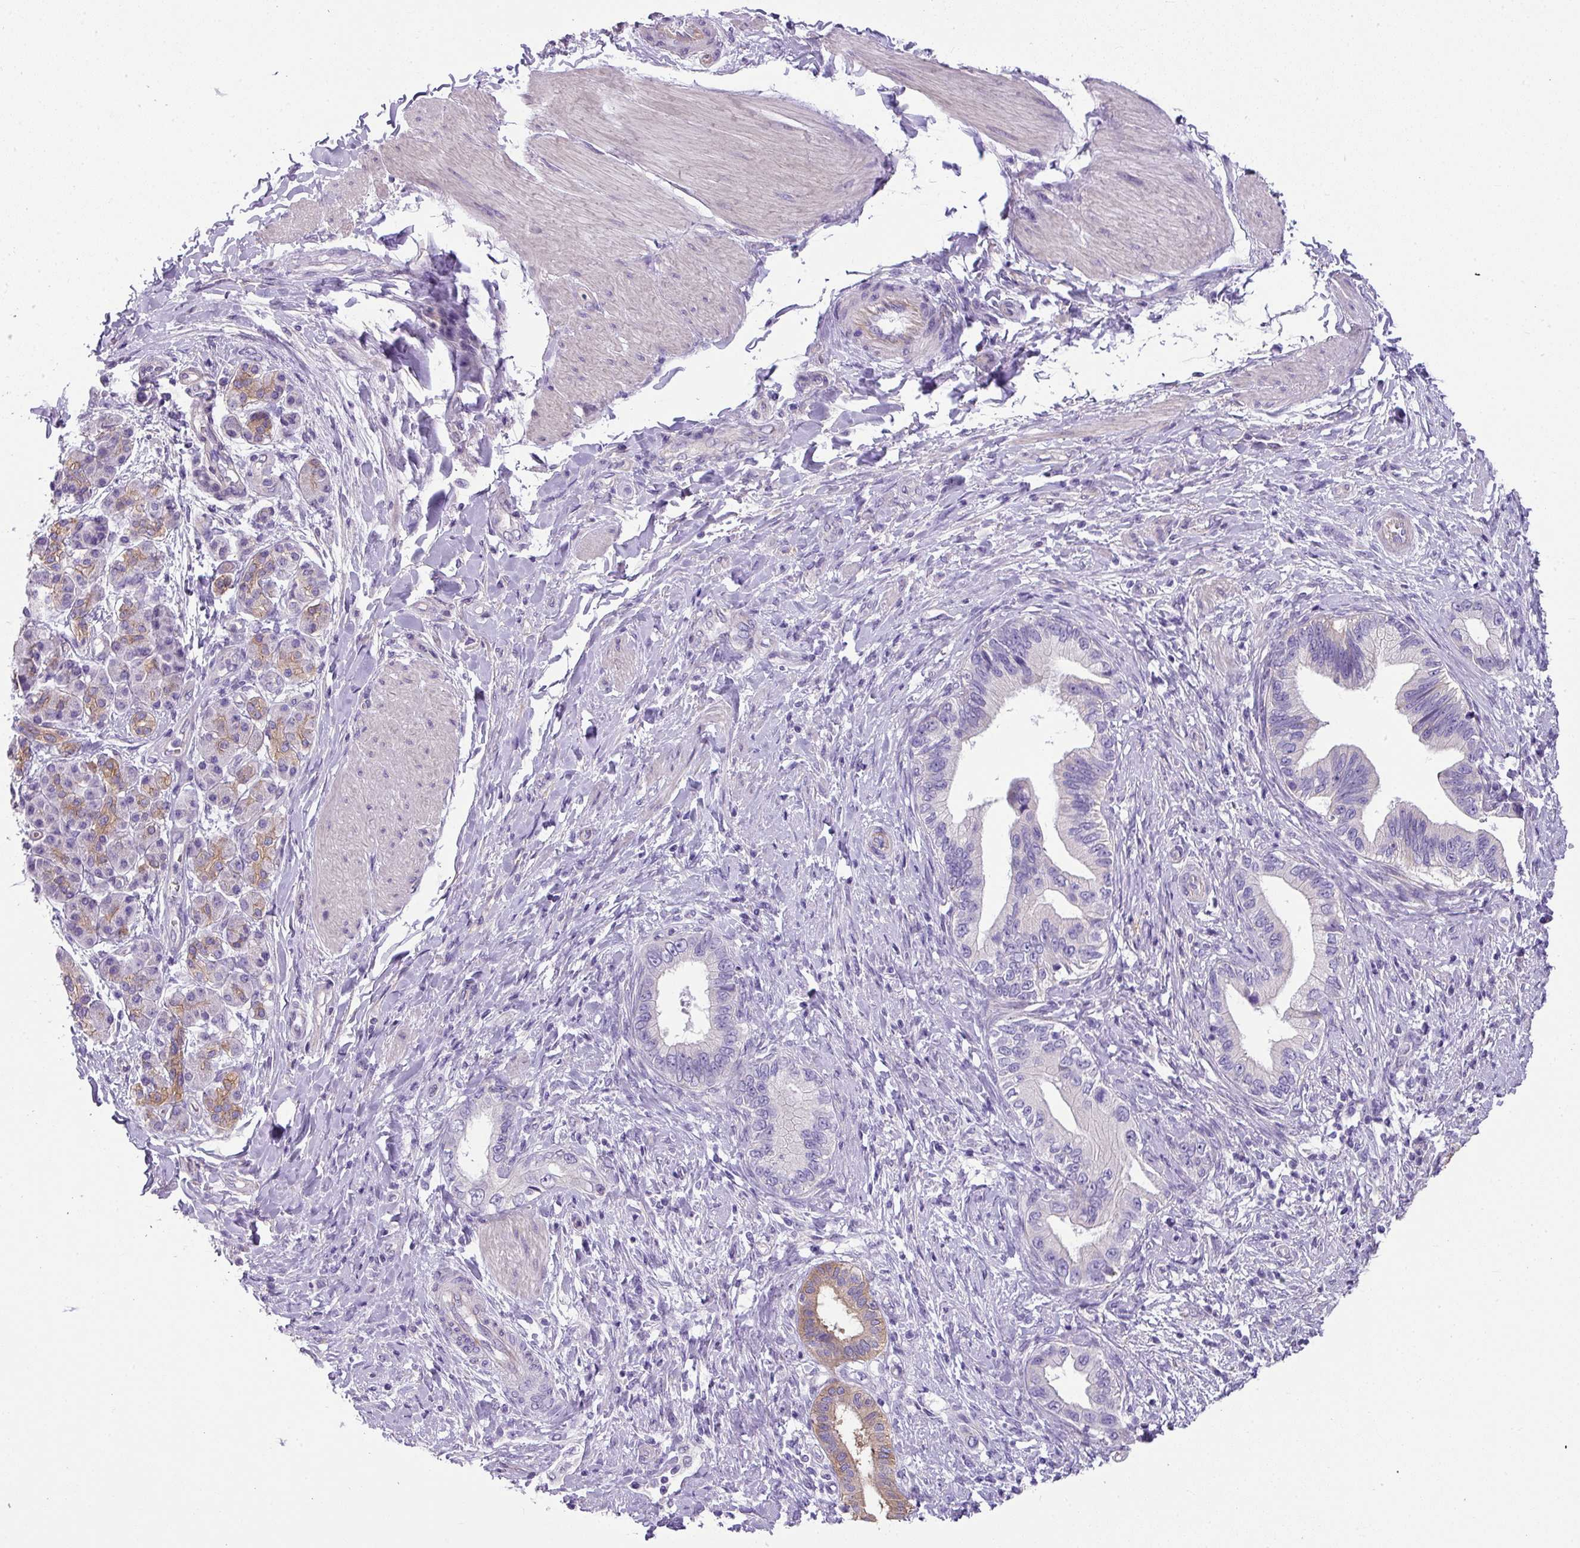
{"staining": {"intensity": "weak", "quantity": "<25%", "location": "cytoplasmic/membranous"}, "tissue": "pancreatic cancer", "cell_type": "Tumor cells", "image_type": "cancer", "snomed": [{"axis": "morphology", "description": "Adenocarcinoma, NOS"}, {"axis": "topography", "description": "Pancreas"}], "caption": "Human adenocarcinoma (pancreatic) stained for a protein using immunohistochemistry displays no staining in tumor cells.", "gene": "PALS2", "patient": {"sex": "female", "age": 55}}